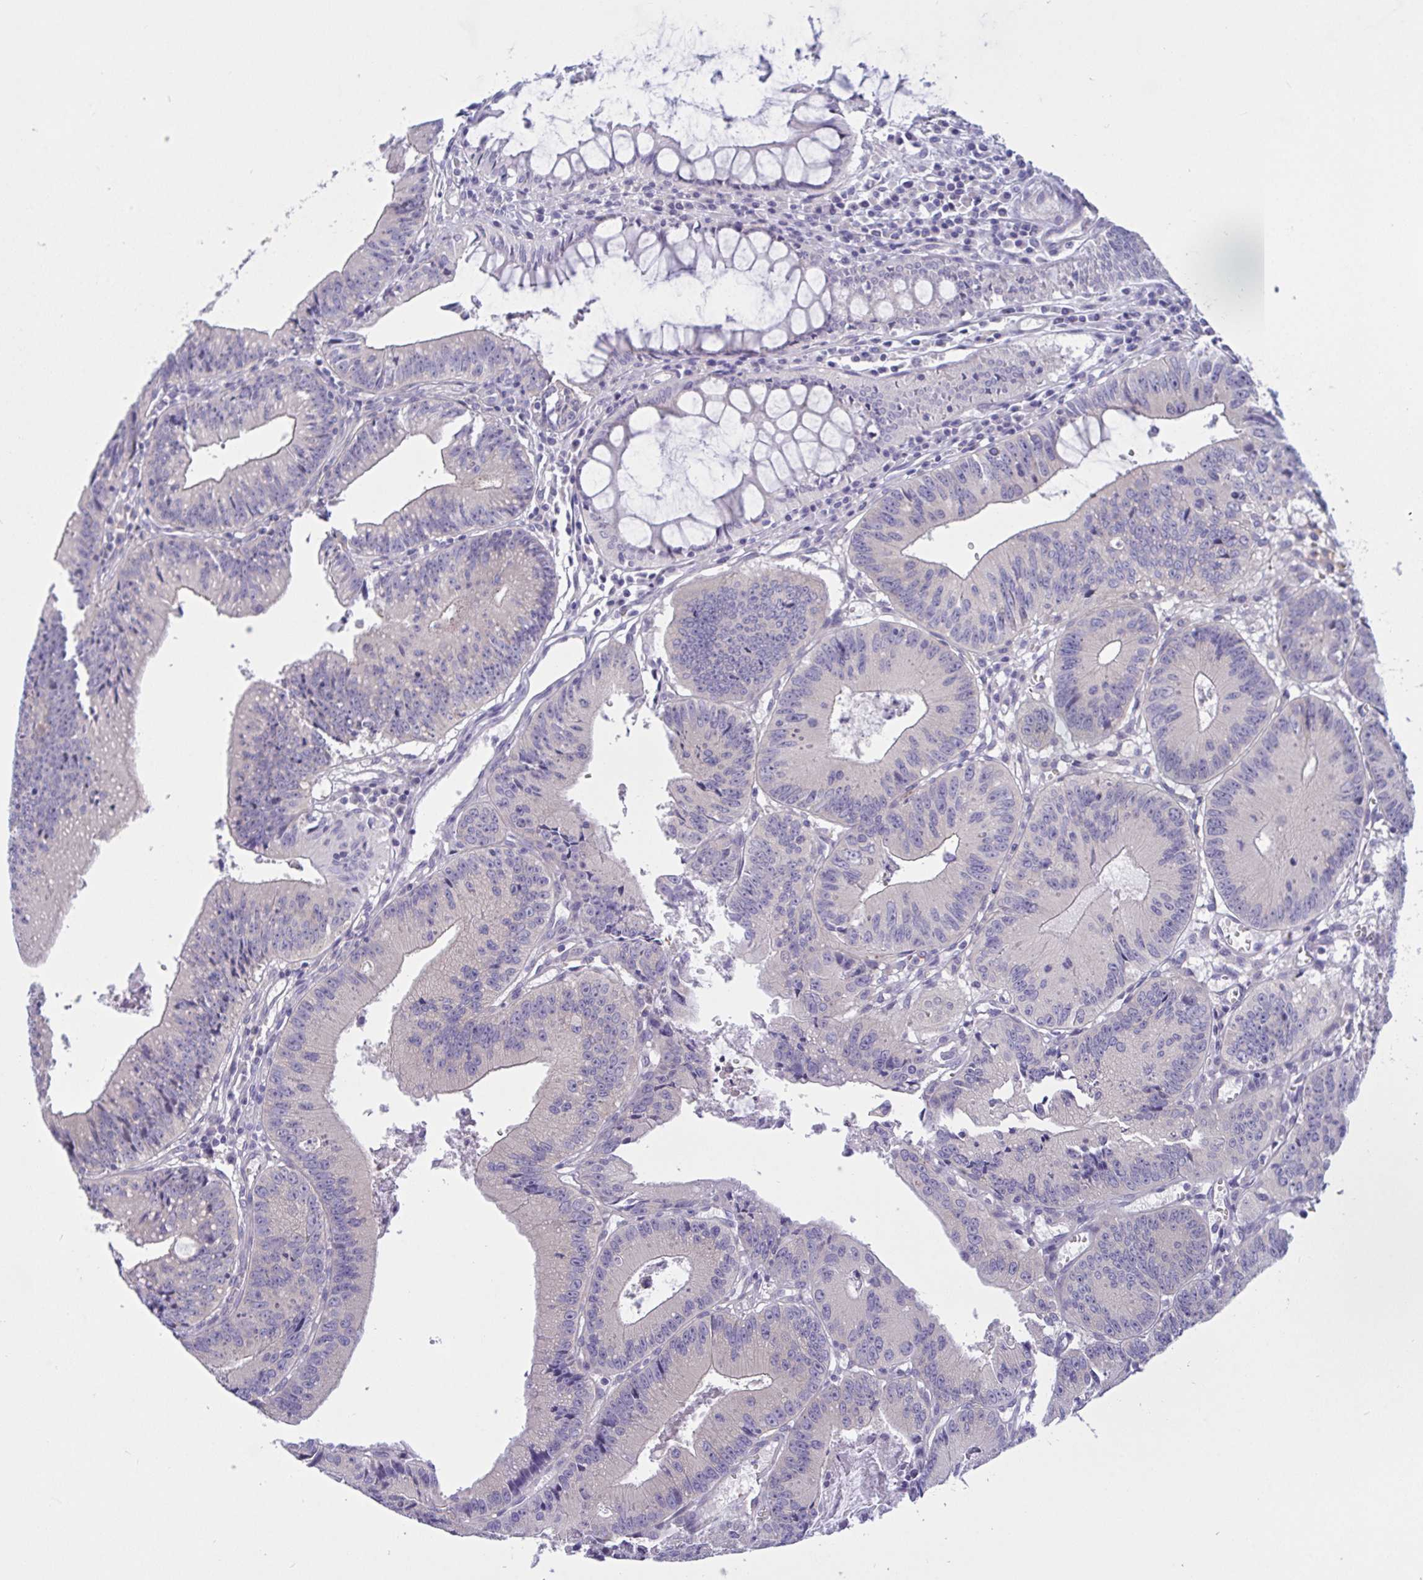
{"staining": {"intensity": "negative", "quantity": "none", "location": "none"}, "tissue": "colorectal cancer", "cell_type": "Tumor cells", "image_type": "cancer", "snomed": [{"axis": "morphology", "description": "Adenocarcinoma, NOS"}, {"axis": "topography", "description": "Rectum"}], "caption": "A high-resolution histopathology image shows IHC staining of colorectal adenocarcinoma, which exhibits no significant staining in tumor cells. (DAB (3,3'-diaminobenzidine) immunohistochemistry (IHC) visualized using brightfield microscopy, high magnification).", "gene": "OXLD1", "patient": {"sex": "female", "age": 81}}